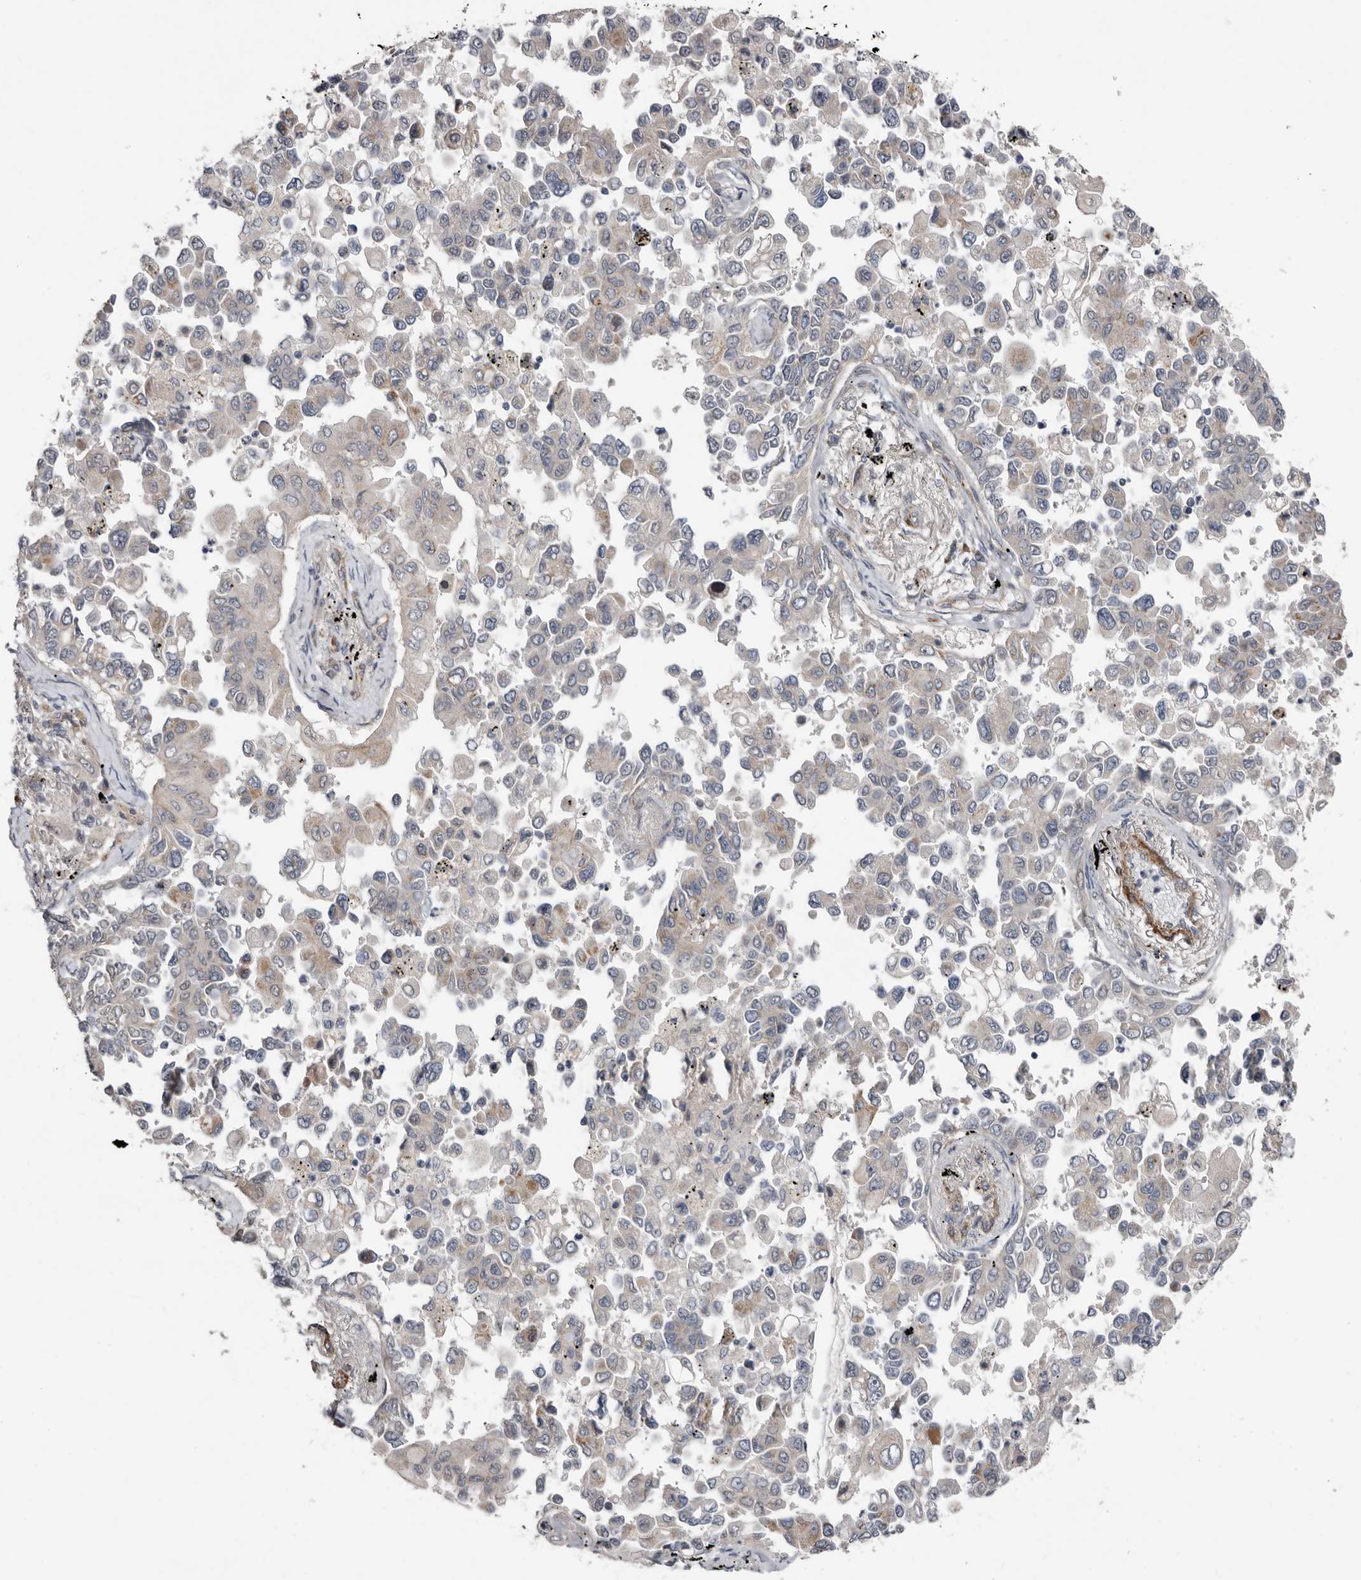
{"staining": {"intensity": "negative", "quantity": "none", "location": "none"}, "tissue": "lung cancer", "cell_type": "Tumor cells", "image_type": "cancer", "snomed": [{"axis": "morphology", "description": "Adenocarcinoma, NOS"}, {"axis": "topography", "description": "Lung"}], "caption": "Immunohistochemical staining of lung adenocarcinoma reveals no significant positivity in tumor cells. (DAB immunohistochemistry (IHC) with hematoxylin counter stain).", "gene": "RANBP17", "patient": {"sex": "female", "age": 67}}